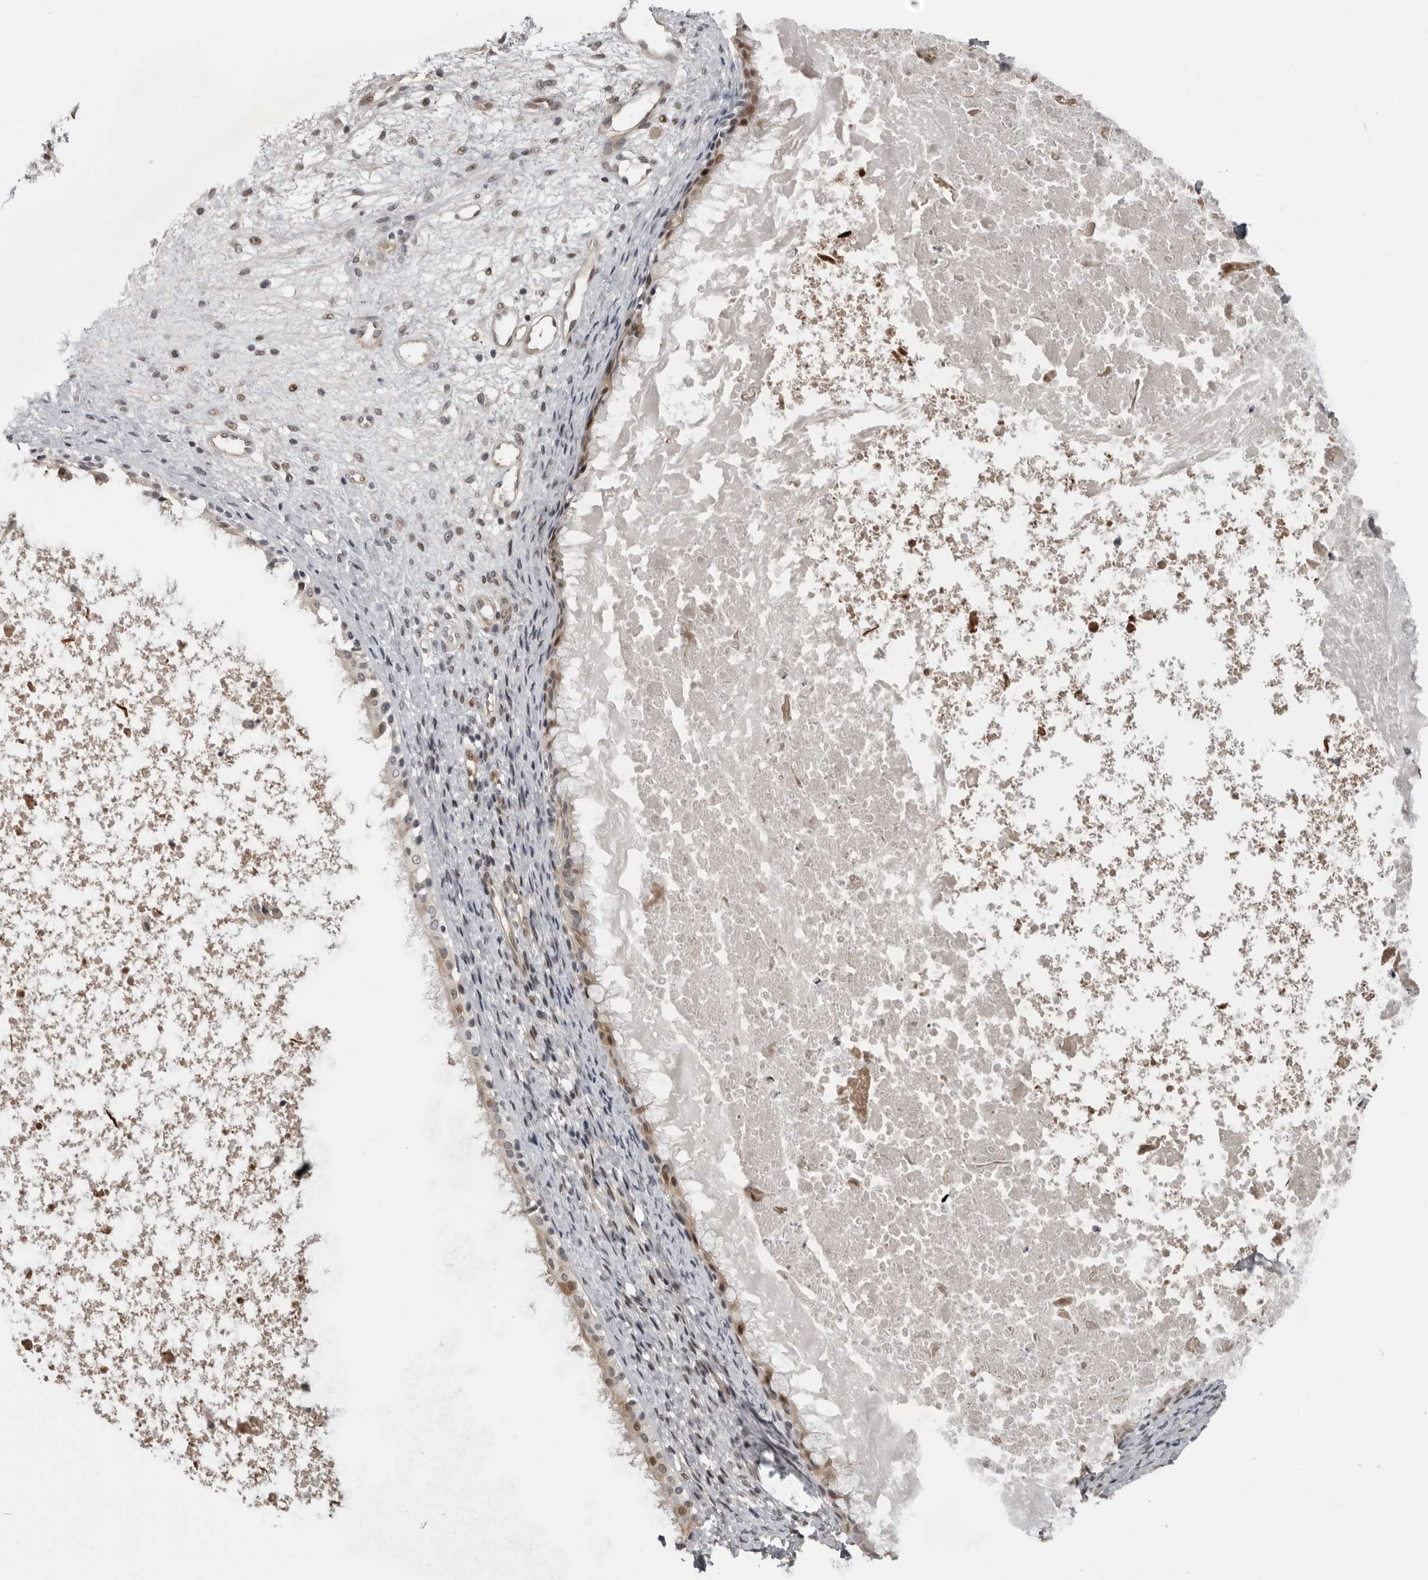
{"staining": {"intensity": "moderate", "quantity": "<25%", "location": "cytoplasmic/membranous,nuclear"}, "tissue": "nasopharynx", "cell_type": "Respiratory epithelial cells", "image_type": "normal", "snomed": [{"axis": "morphology", "description": "Normal tissue, NOS"}, {"axis": "topography", "description": "Nasopharynx"}], "caption": "There is low levels of moderate cytoplasmic/membranous,nuclear expression in respiratory epithelial cells of normal nasopharynx, as demonstrated by immunohistochemical staining (brown color).", "gene": "PRRX2", "patient": {"sex": "male", "age": 22}}